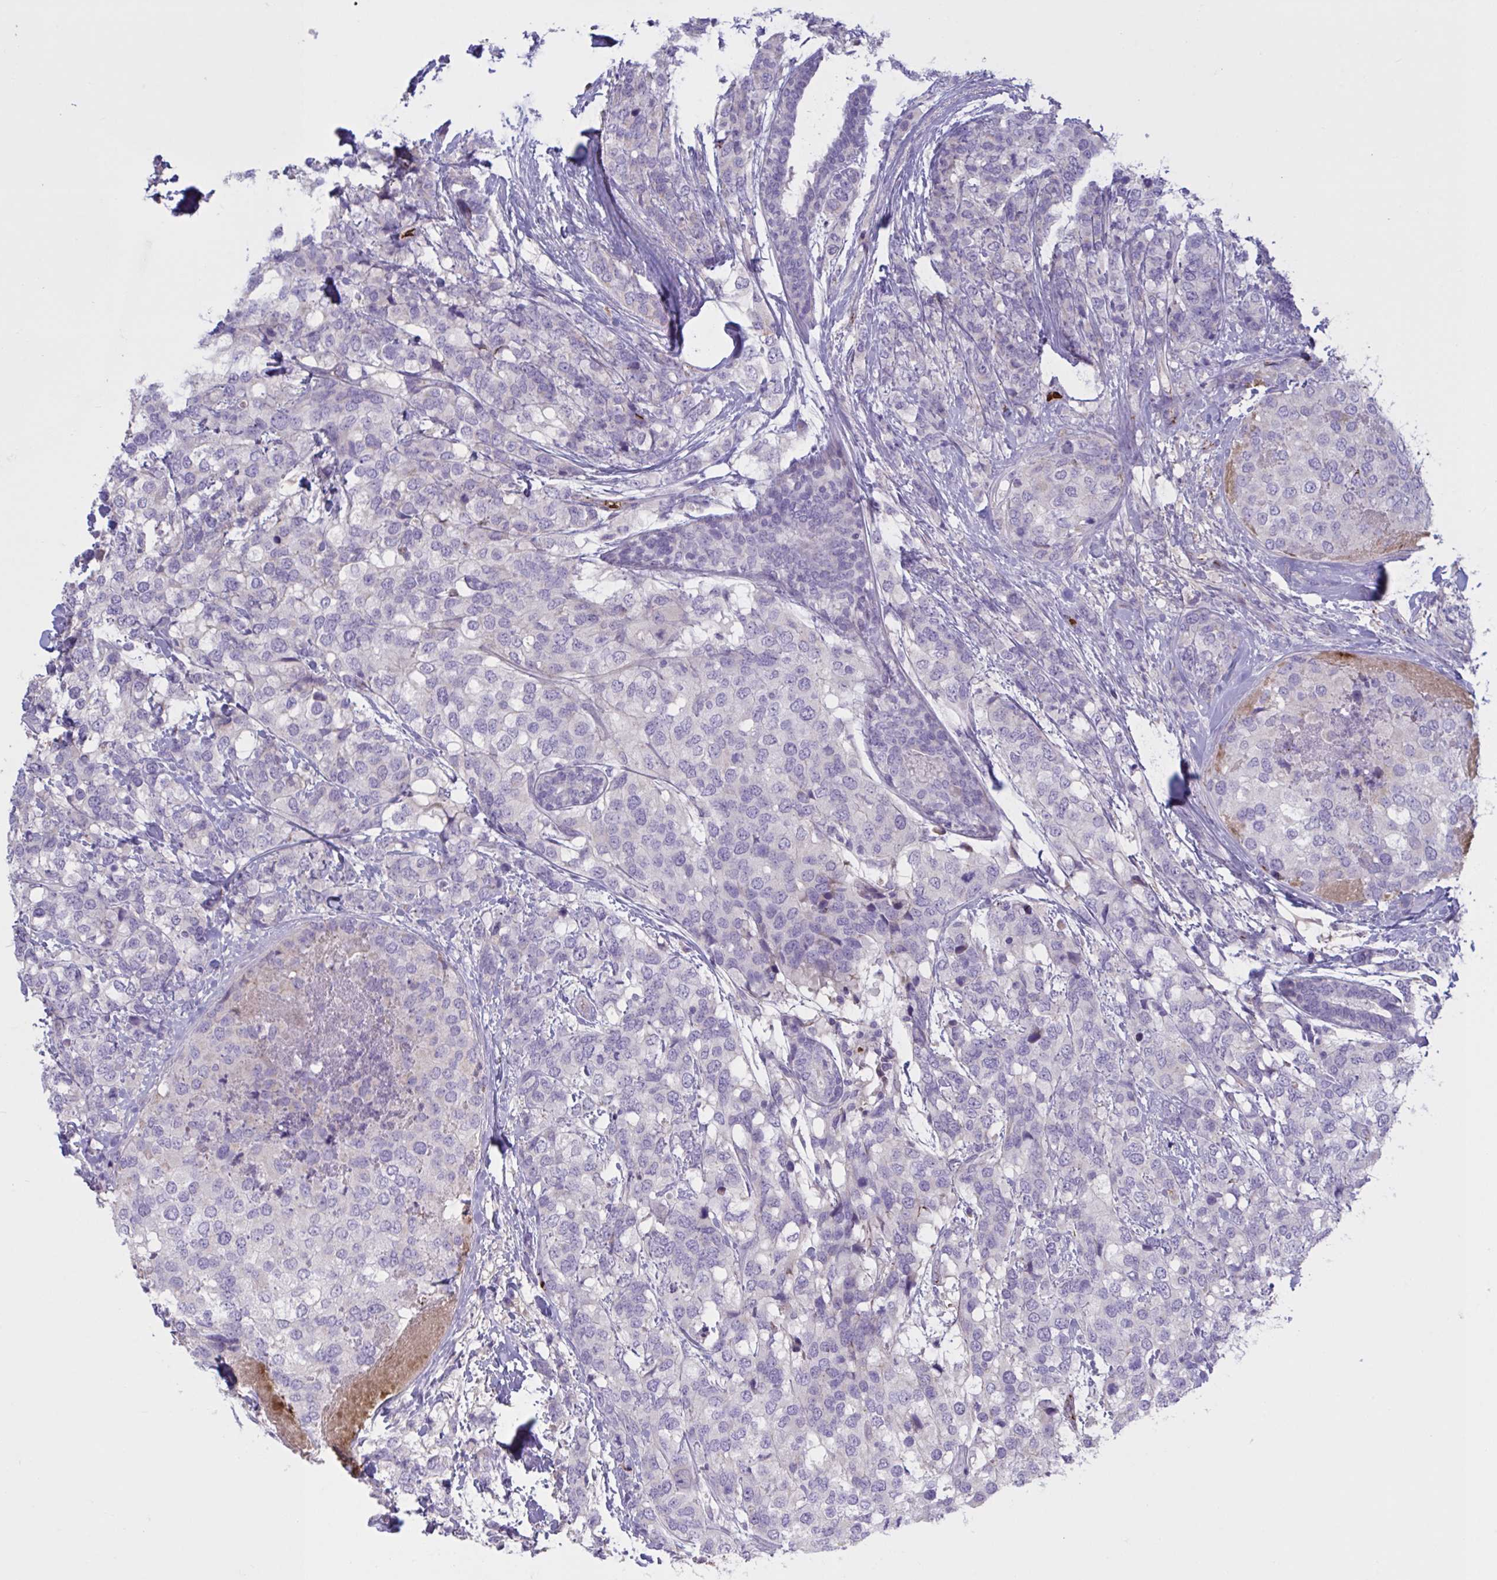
{"staining": {"intensity": "negative", "quantity": "none", "location": "none"}, "tissue": "breast cancer", "cell_type": "Tumor cells", "image_type": "cancer", "snomed": [{"axis": "morphology", "description": "Lobular carcinoma"}, {"axis": "topography", "description": "Breast"}], "caption": "The photomicrograph reveals no staining of tumor cells in breast cancer.", "gene": "IL1R1", "patient": {"sex": "female", "age": 59}}